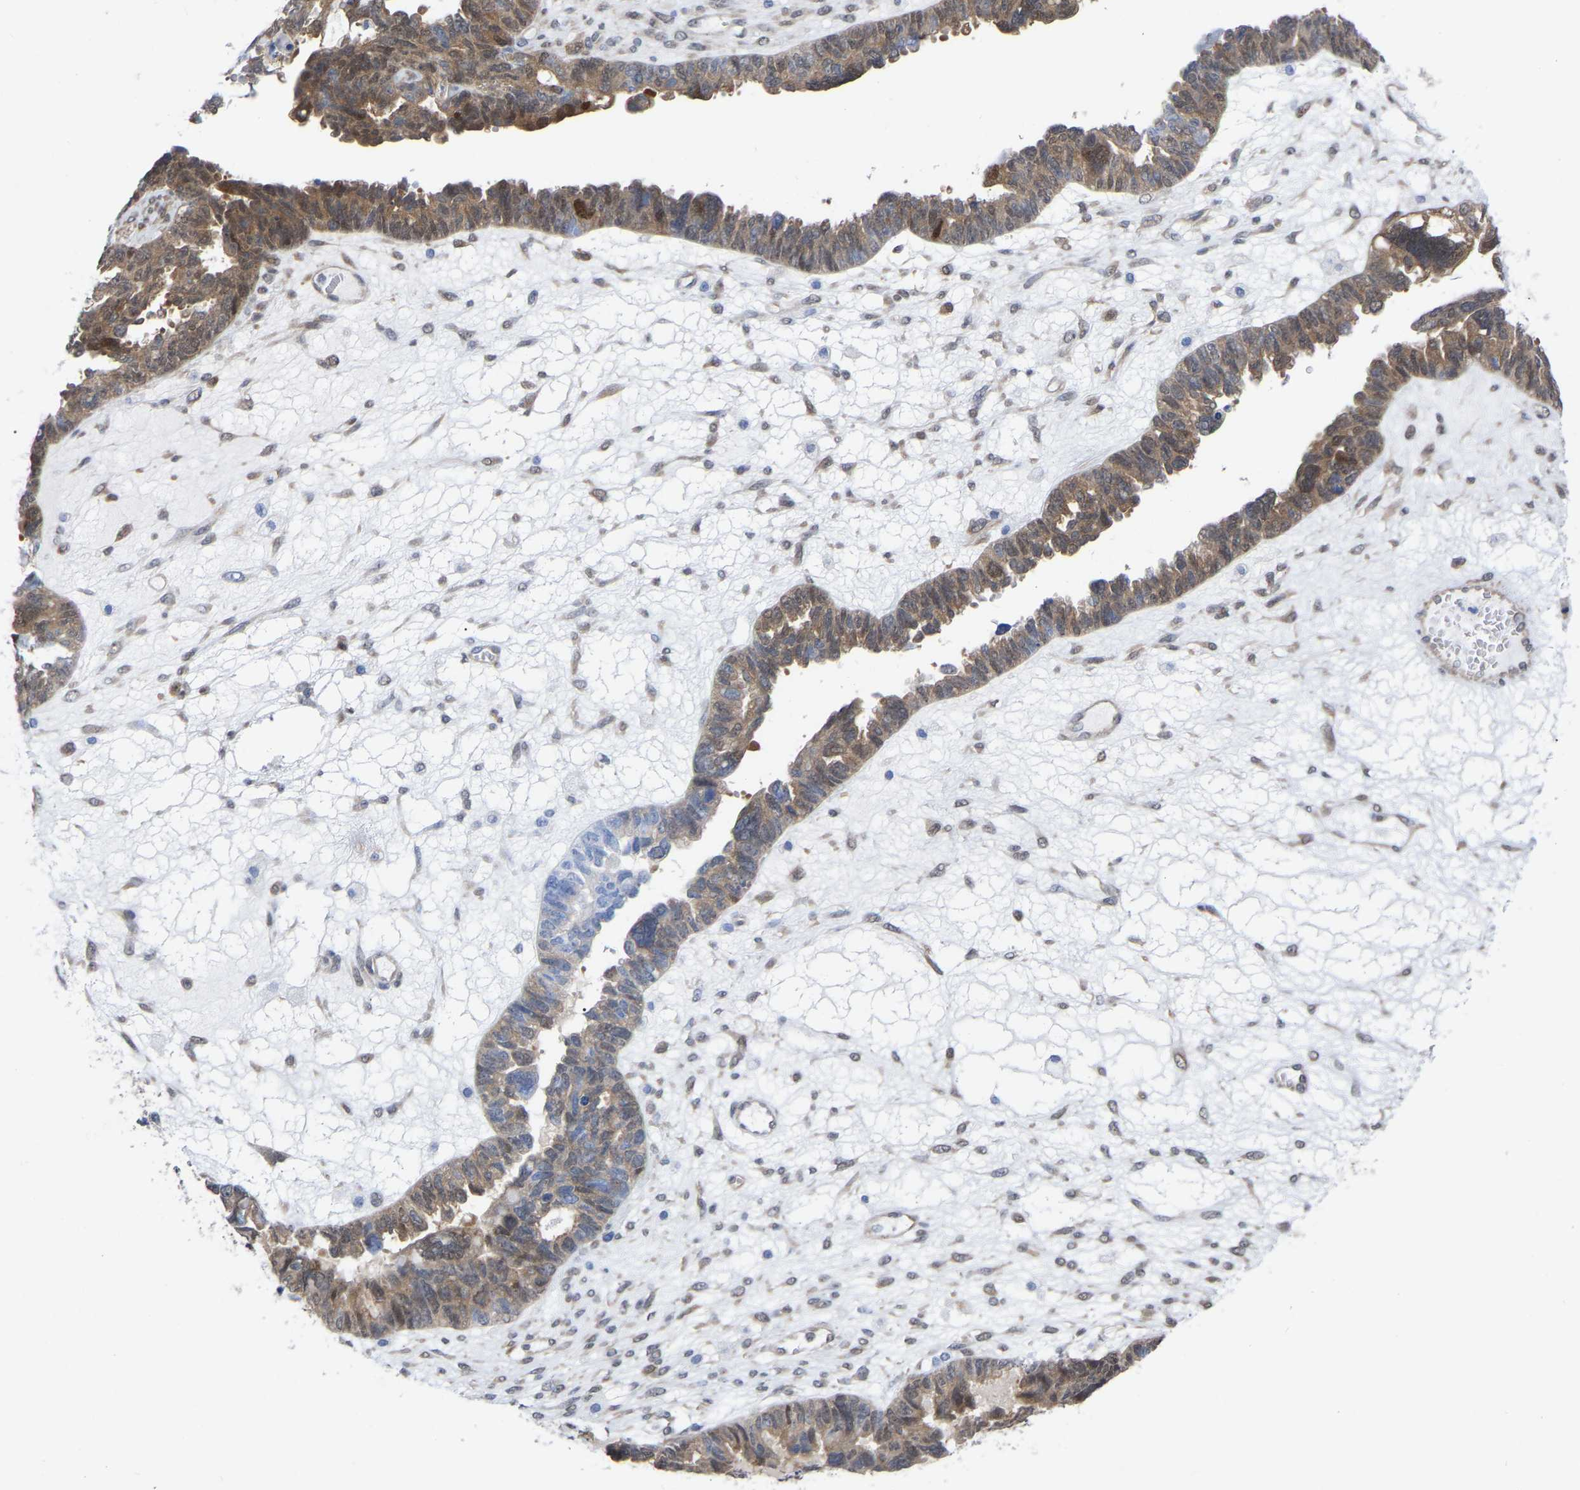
{"staining": {"intensity": "moderate", "quantity": "25%-75%", "location": "cytoplasmic/membranous"}, "tissue": "ovarian cancer", "cell_type": "Tumor cells", "image_type": "cancer", "snomed": [{"axis": "morphology", "description": "Cystadenocarcinoma, serous, NOS"}, {"axis": "topography", "description": "Ovary"}], "caption": "A histopathology image showing moderate cytoplasmic/membranous positivity in about 25%-75% of tumor cells in ovarian cancer (serous cystadenocarcinoma), as visualized by brown immunohistochemical staining.", "gene": "UBE4B", "patient": {"sex": "female", "age": 79}}